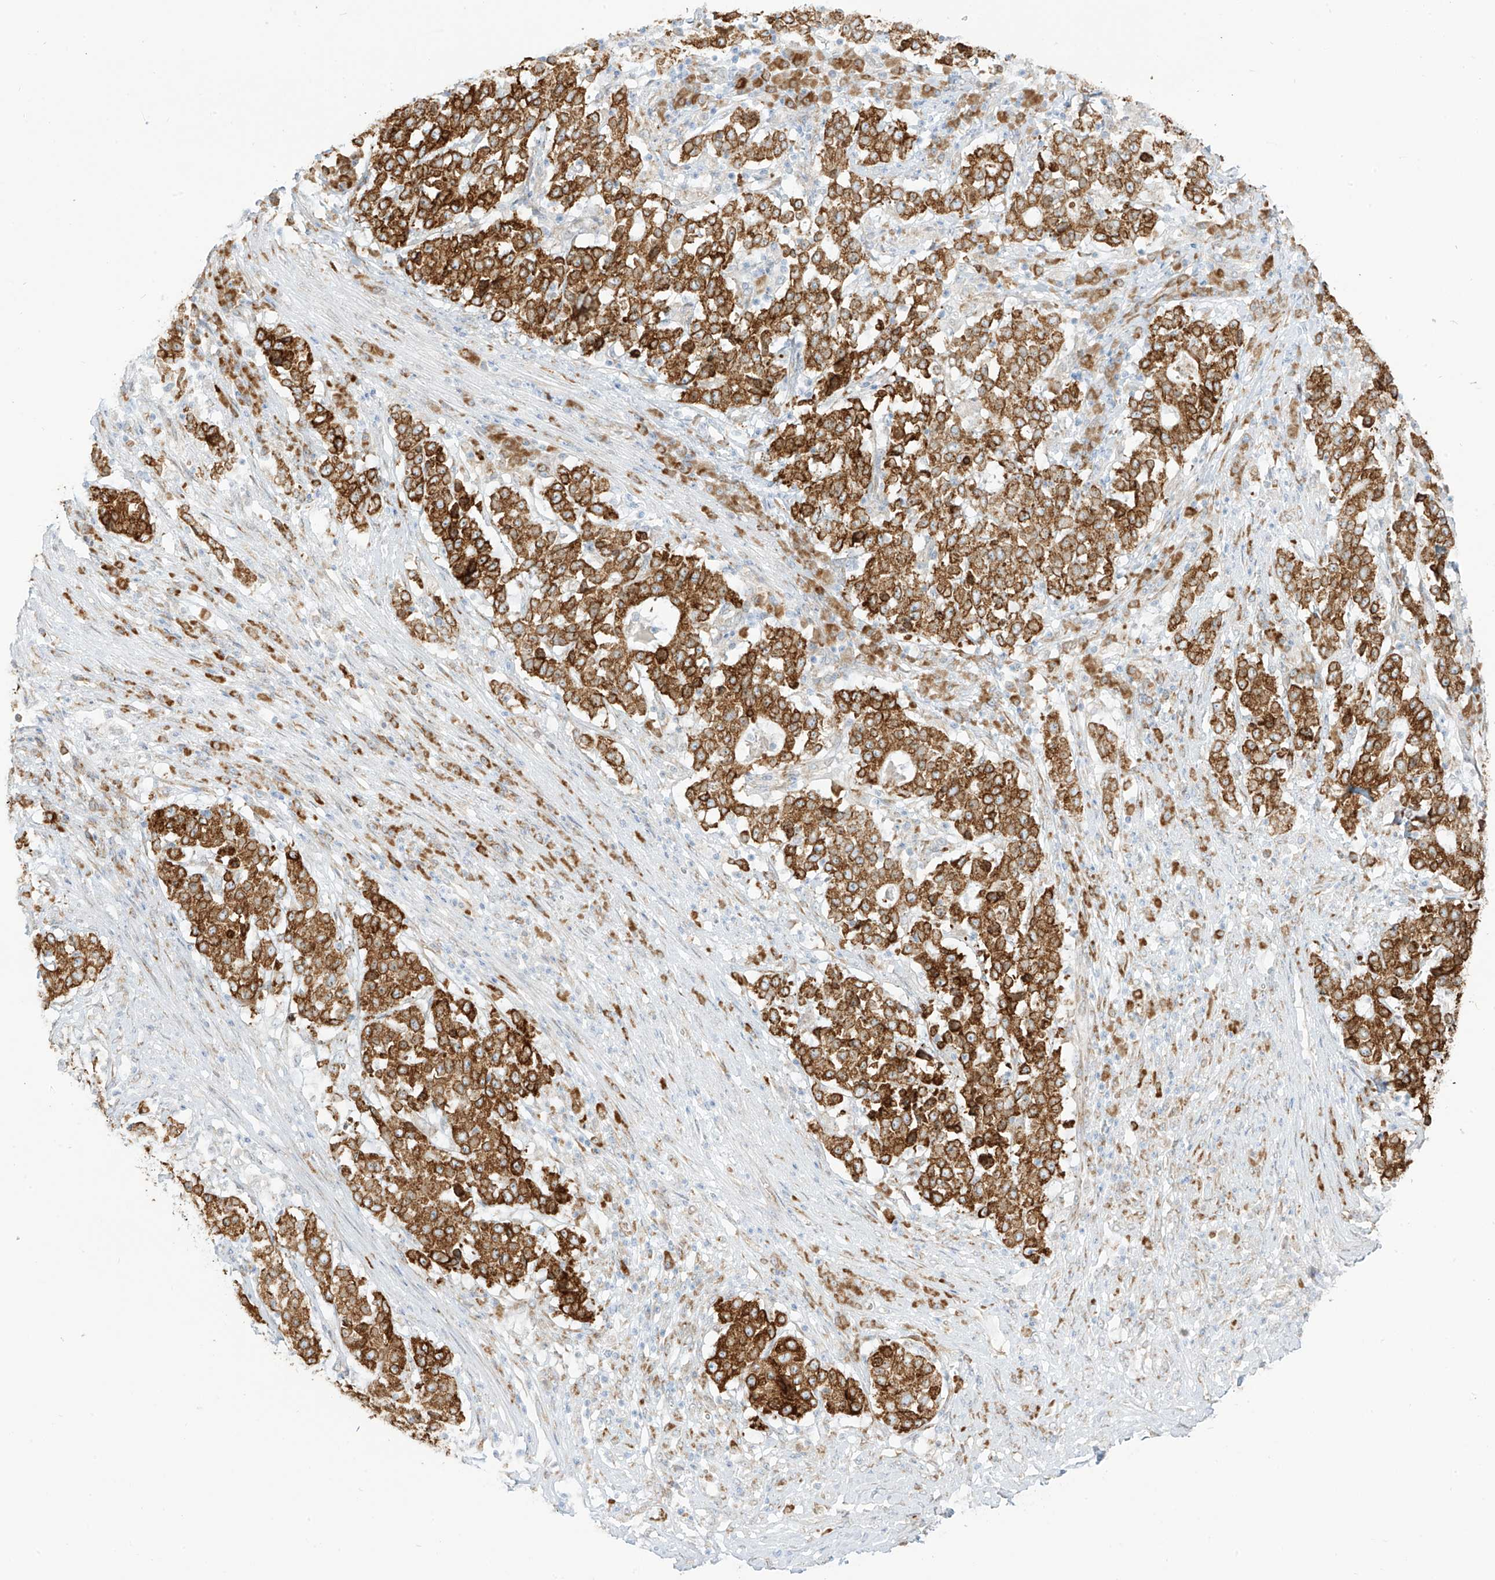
{"staining": {"intensity": "moderate", "quantity": ">75%", "location": "cytoplasmic/membranous"}, "tissue": "stomach cancer", "cell_type": "Tumor cells", "image_type": "cancer", "snomed": [{"axis": "morphology", "description": "Adenocarcinoma, NOS"}, {"axis": "topography", "description": "Stomach"}], "caption": "Tumor cells exhibit moderate cytoplasmic/membranous staining in approximately >75% of cells in adenocarcinoma (stomach).", "gene": "LRRC59", "patient": {"sex": "male", "age": 59}}